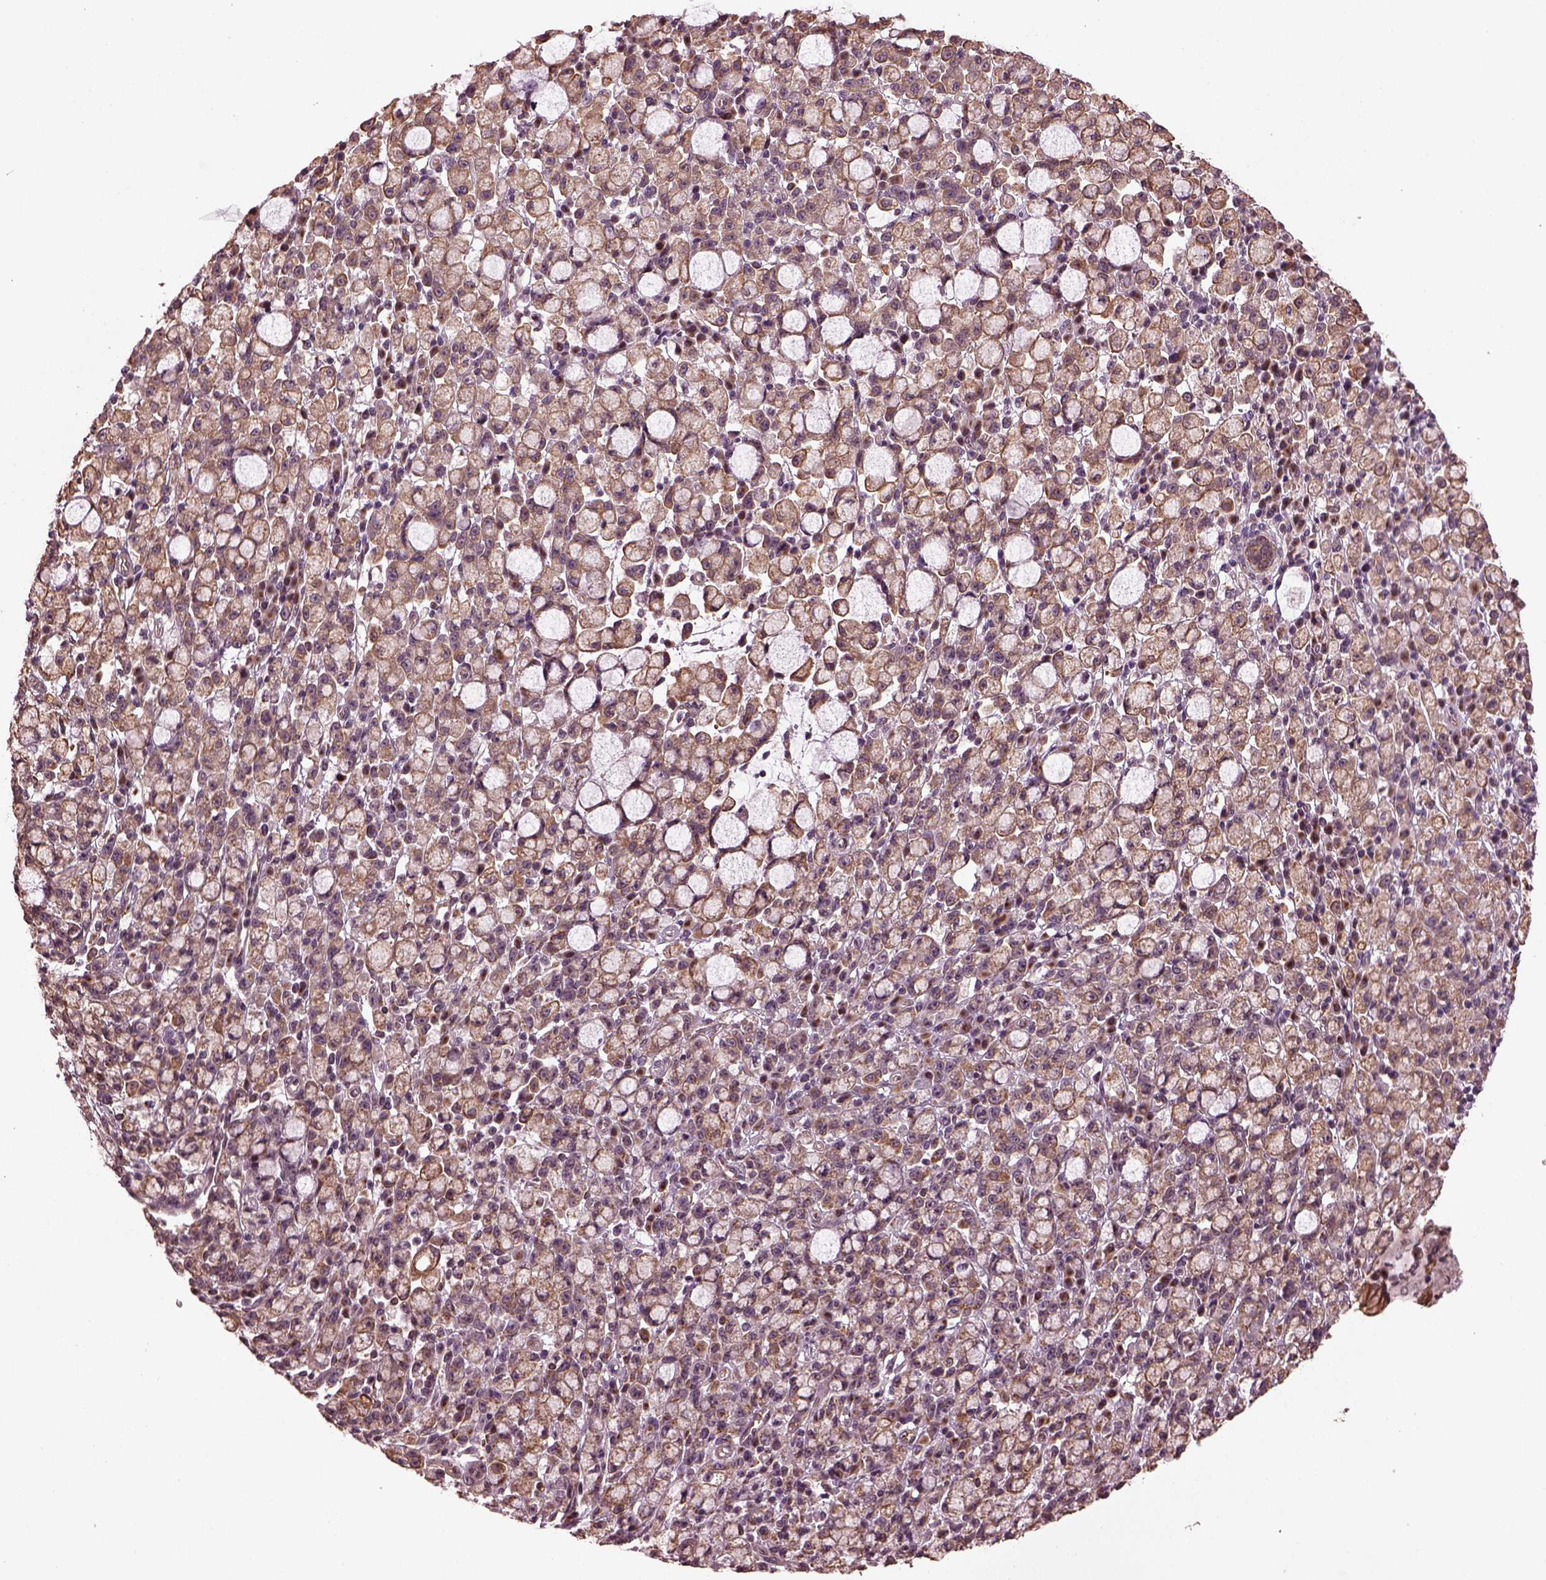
{"staining": {"intensity": "weak", "quantity": "25%-75%", "location": "cytoplasmic/membranous"}, "tissue": "stomach cancer", "cell_type": "Tumor cells", "image_type": "cancer", "snomed": [{"axis": "morphology", "description": "Adenocarcinoma, NOS"}, {"axis": "topography", "description": "Stomach"}], "caption": "Immunohistochemical staining of adenocarcinoma (stomach) exhibits low levels of weak cytoplasmic/membranous protein positivity in approximately 25%-75% of tumor cells.", "gene": "RUFY3", "patient": {"sex": "male", "age": 58}}